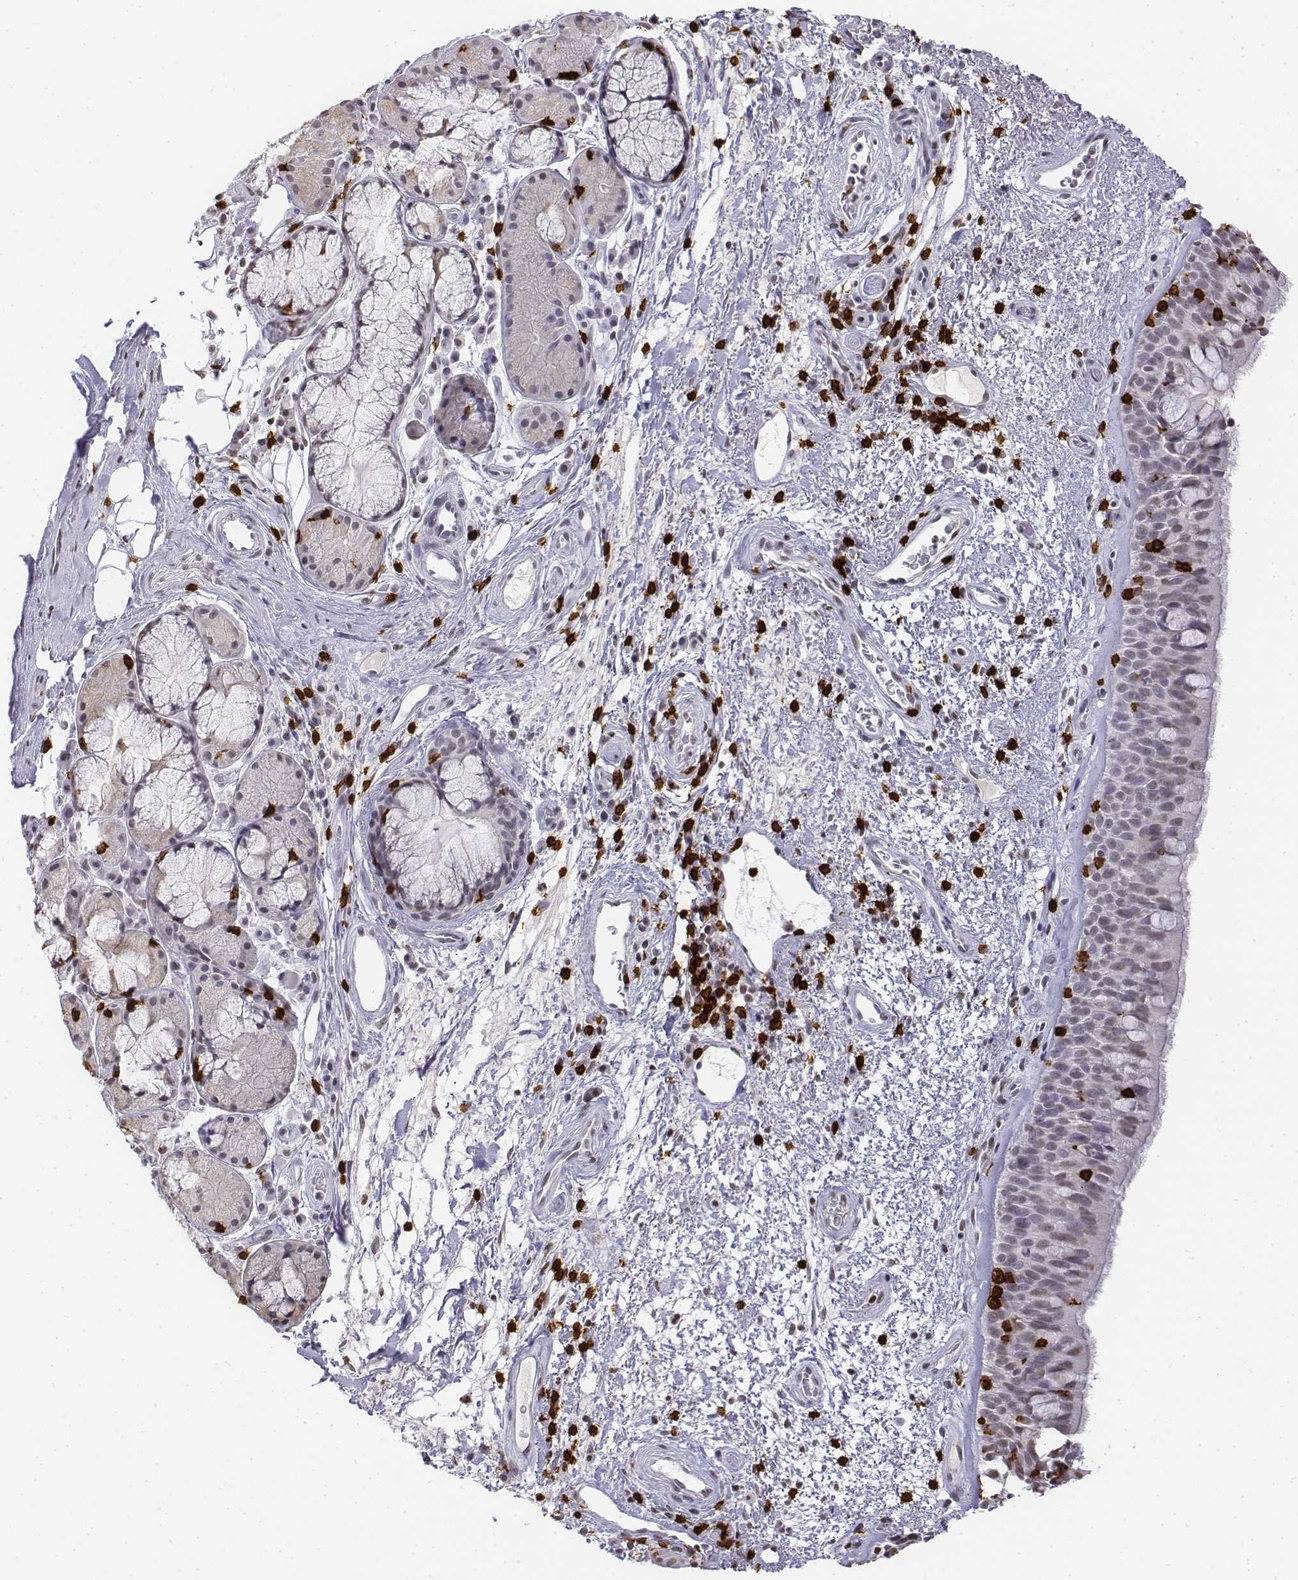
{"staining": {"intensity": "weak", "quantity": ">75%", "location": "nuclear"}, "tissue": "bronchus", "cell_type": "Respiratory epithelial cells", "image_type": "normal", "snomed": [{"axis": "morphology", "description": "Normal tissue, NOS"}, {"axis": "topography", "description": "Bronchus"}], "caption": "Respiratory epithelial cells show low levels of weak nuclear positivity in approximately >75% of cells in normal human bronchus. Using DAB (brown) and hematoxylin (blue) stains, captured at high magnification using brightfield microscopy.", "gene": "CD3E", "patient": {"sex": "male", "age": 48}}